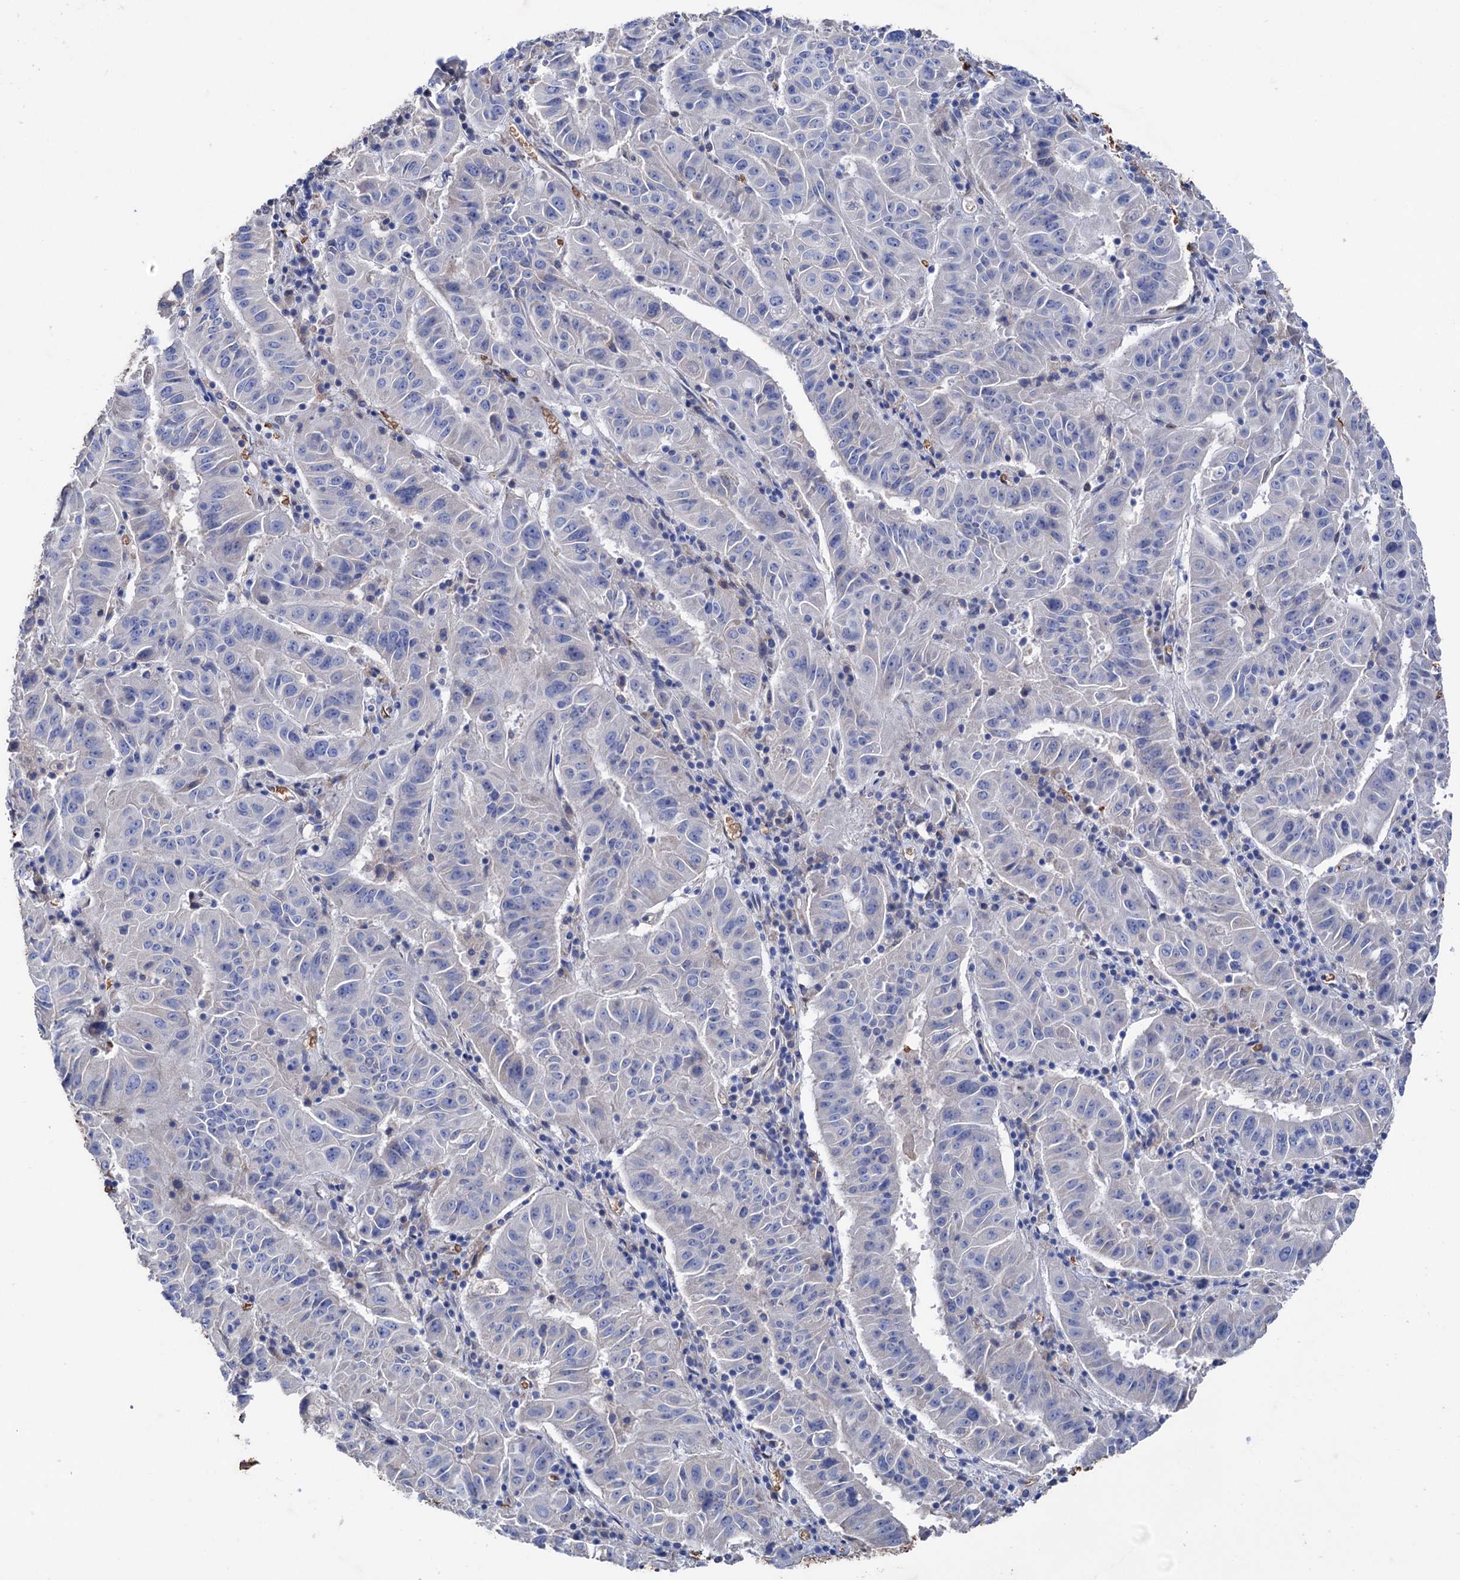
{"staining": {"intensity": "negative", "quantity": "none", "location": "none"}, "tissue": "pancreatic cancer", "cell_type": "Tumor cells", "image_type": "cancer", "snomed": [{"axis": "morphology", "description": "Adenocarcinoma, NOS"}, {"axis": "topography", "description": "Pancreas"}], "caption": "Tumor cells are negative for protein expression in human adenocarcinoma (pancreatic).", "gene": "STING1", "patient": {"sex": "male", "age": 63}}